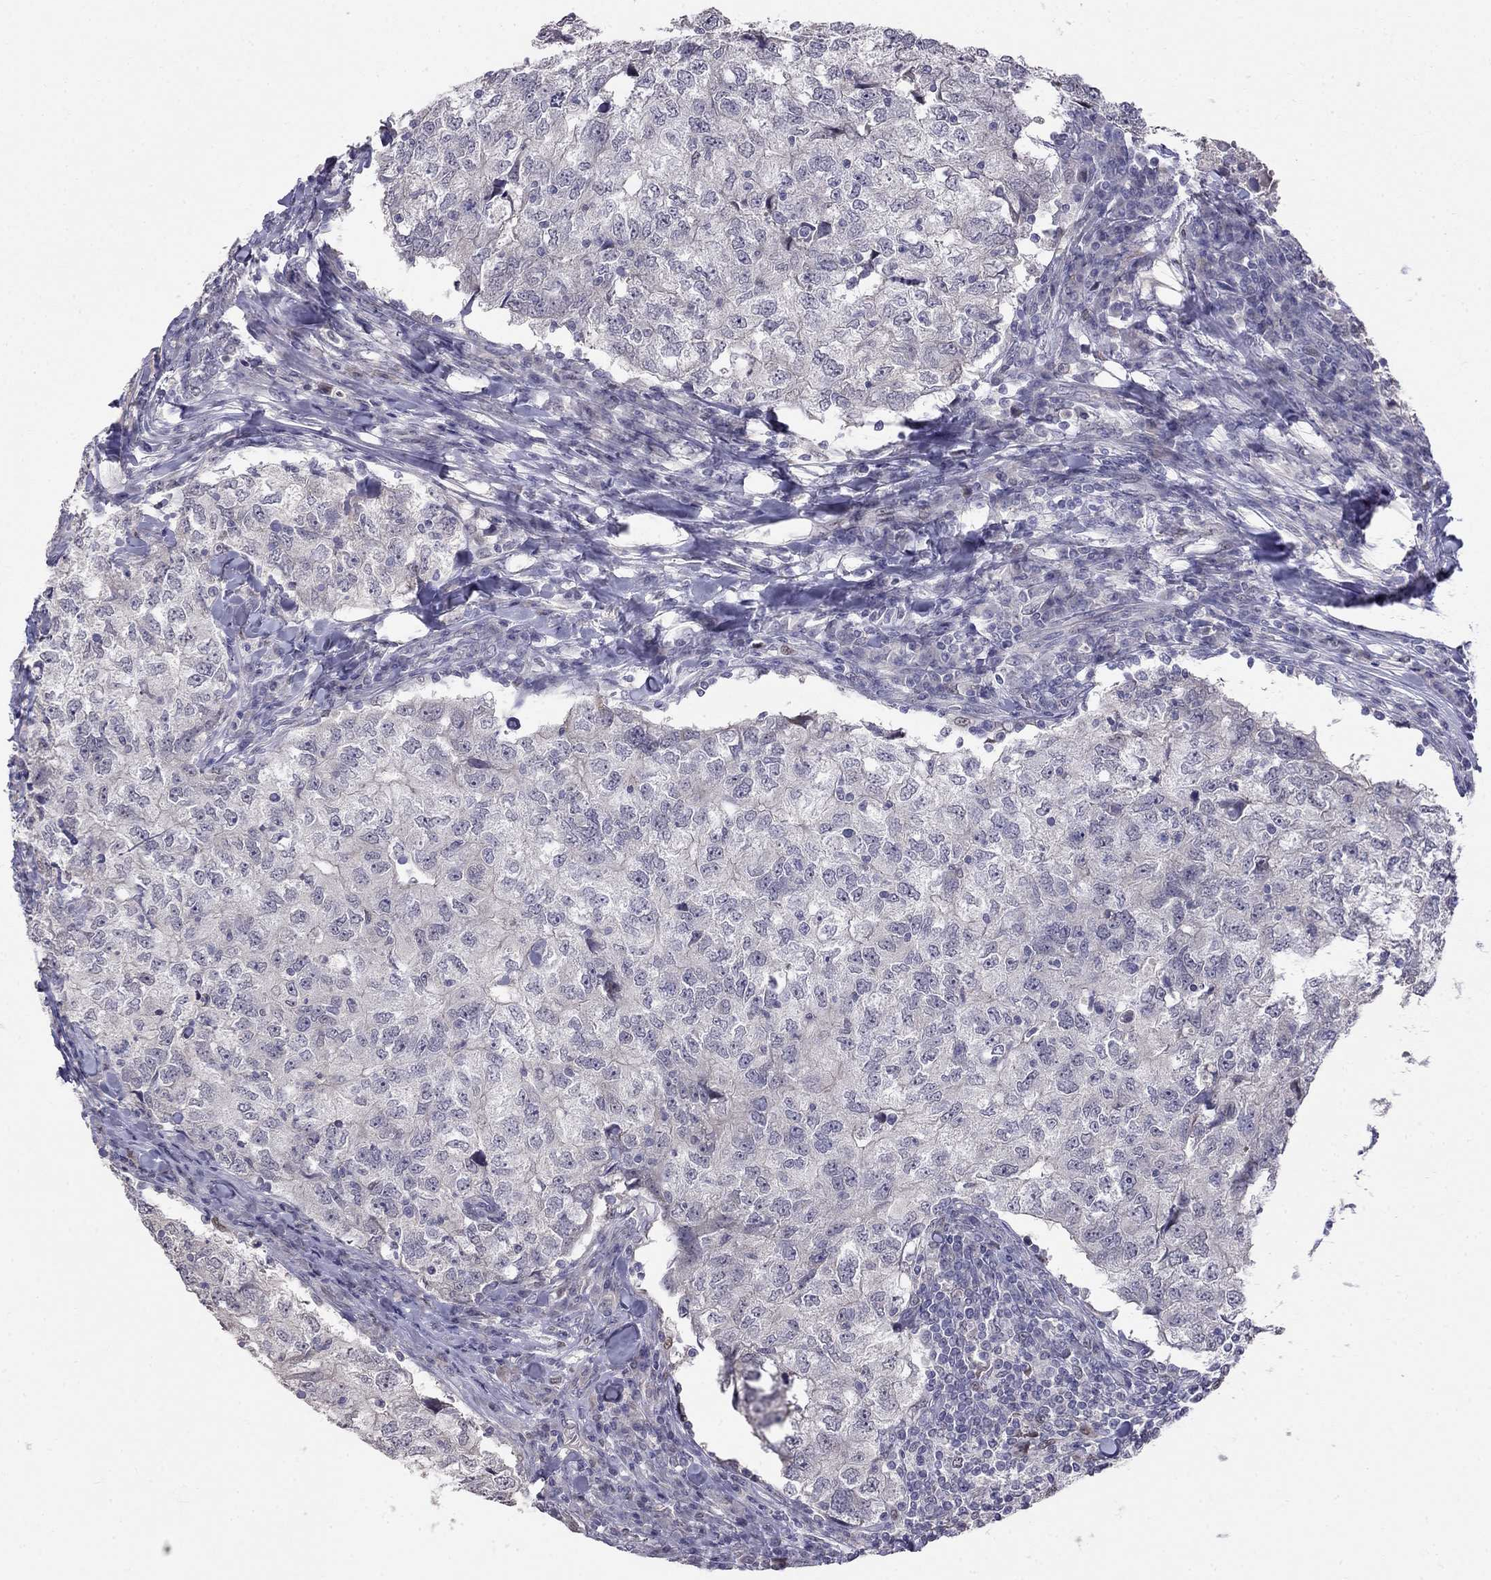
{"staining": {"intensity": "negative", "quantity": "none", "location": "none"}, "tissue": "breast cancer", "cell_type": "Tumor cells", "image_type": "cancer", "snomed": [{"axis": "morphology", "description": "Duct carcinoma"}, {"axis": "topography", "description": "Breast"}], "caption": "Immunohistochemistry (IHC) image of neoplastic tissue: breast cancer (infiltrating ductal carcinoma) stained with DAB (3,3'-diaminobenzidine) displays no significant protein positivity in tumor cells. The staining is performed using DAB brown chromogen with nuclei counter-stained in using hematoxylin.", "gene": "LRRC39", "patient": {"sex": "female", "age": 30}}